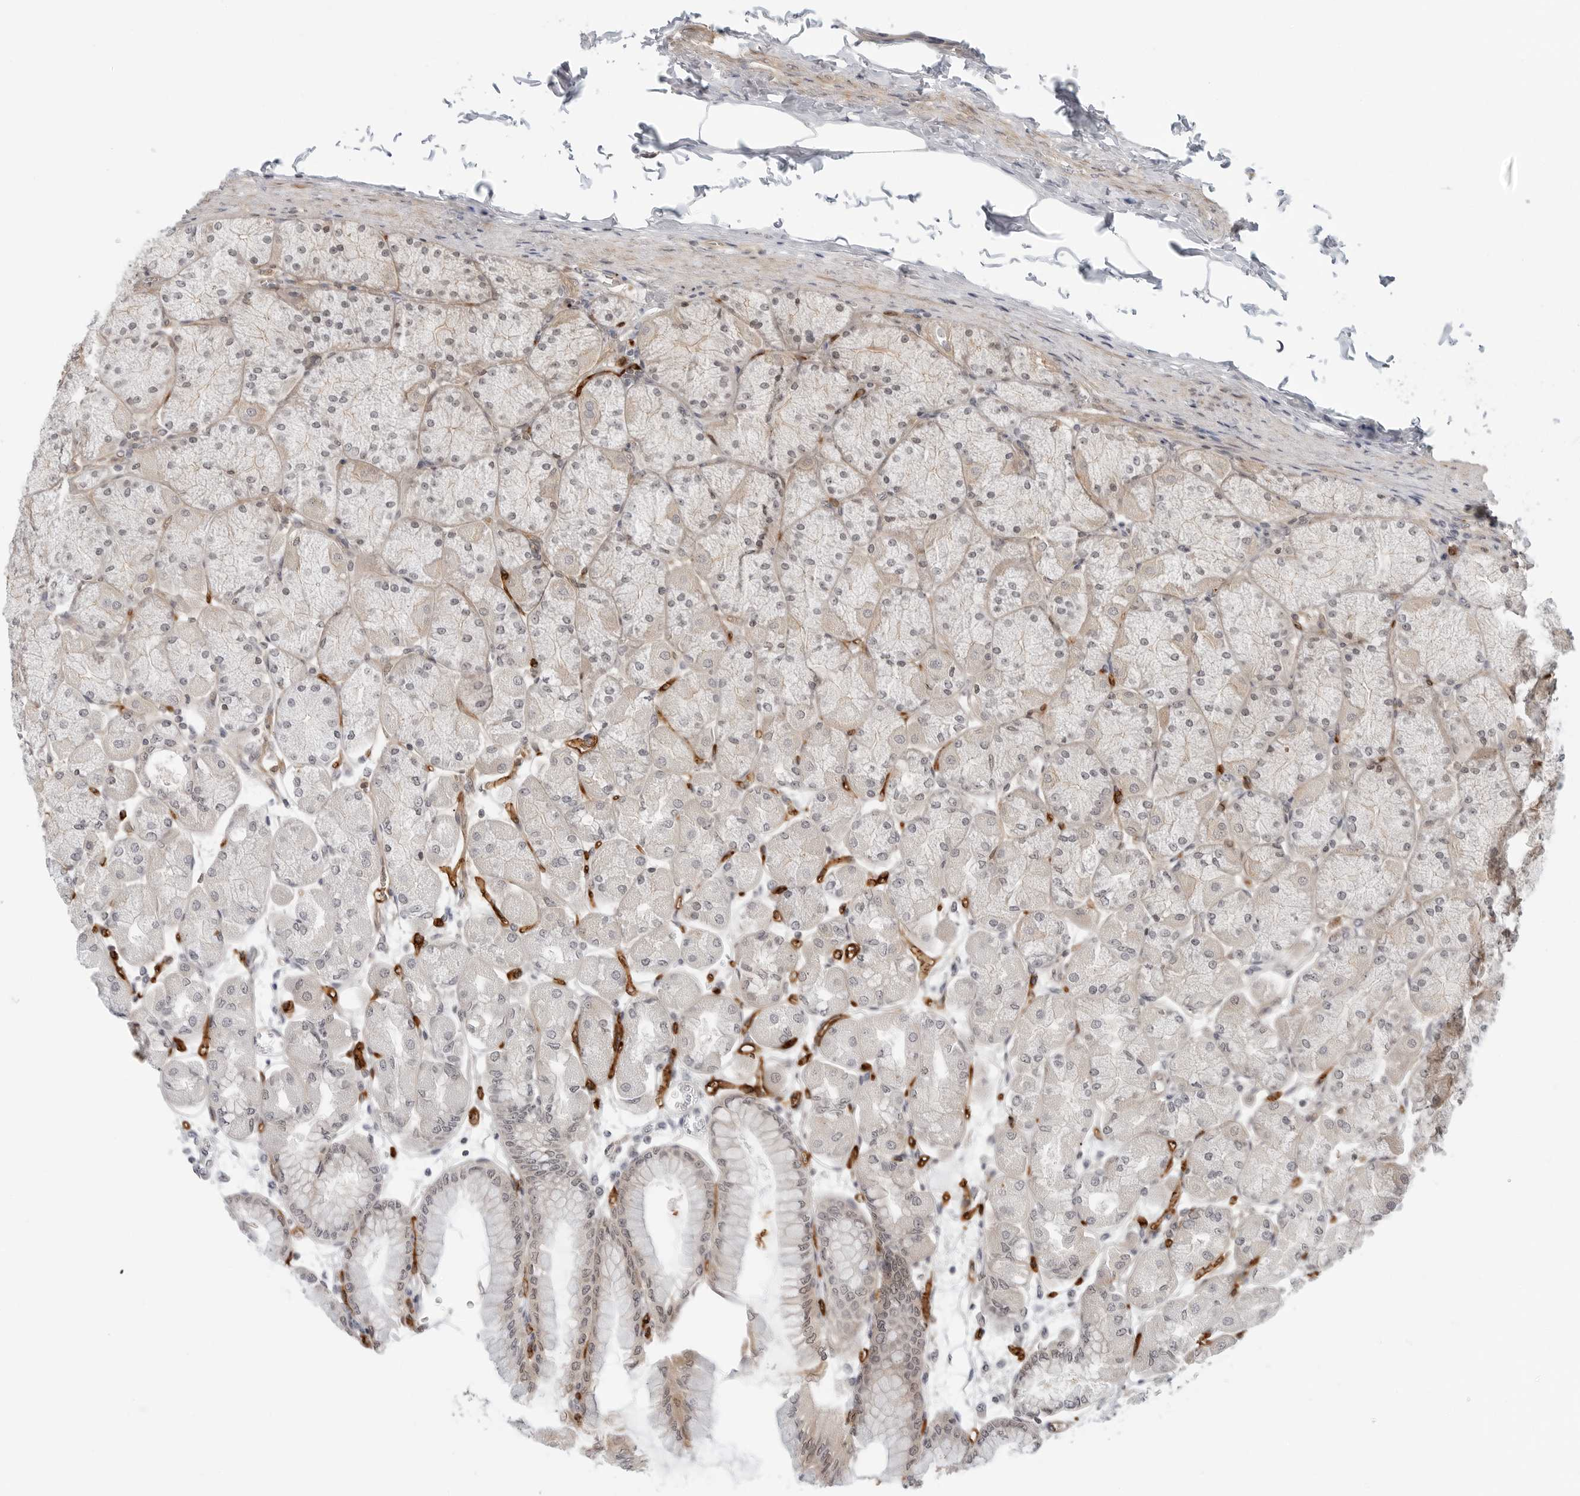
{"staining": {"intensity": "moderate", "quantity": "25%-75%", "location": "cytoplasmic/membranous"}, "tissue": "stomach", "cell_type": "Glandular cells", "image_type": "normal", "snomed": [{"axis": "morphology", "description": "Normal tissue, NOS"}, {"axis": "topography", "description": "Stomach, upper"}], "caption": "Stomach stained with immunohistochemistry (IHC) reveals moderate cytoplasmic/membranous expression in approximately 25%-75% of glandular cells.", "gene": "STXBP3", "patient": {"sex": "female", "age": 56}}